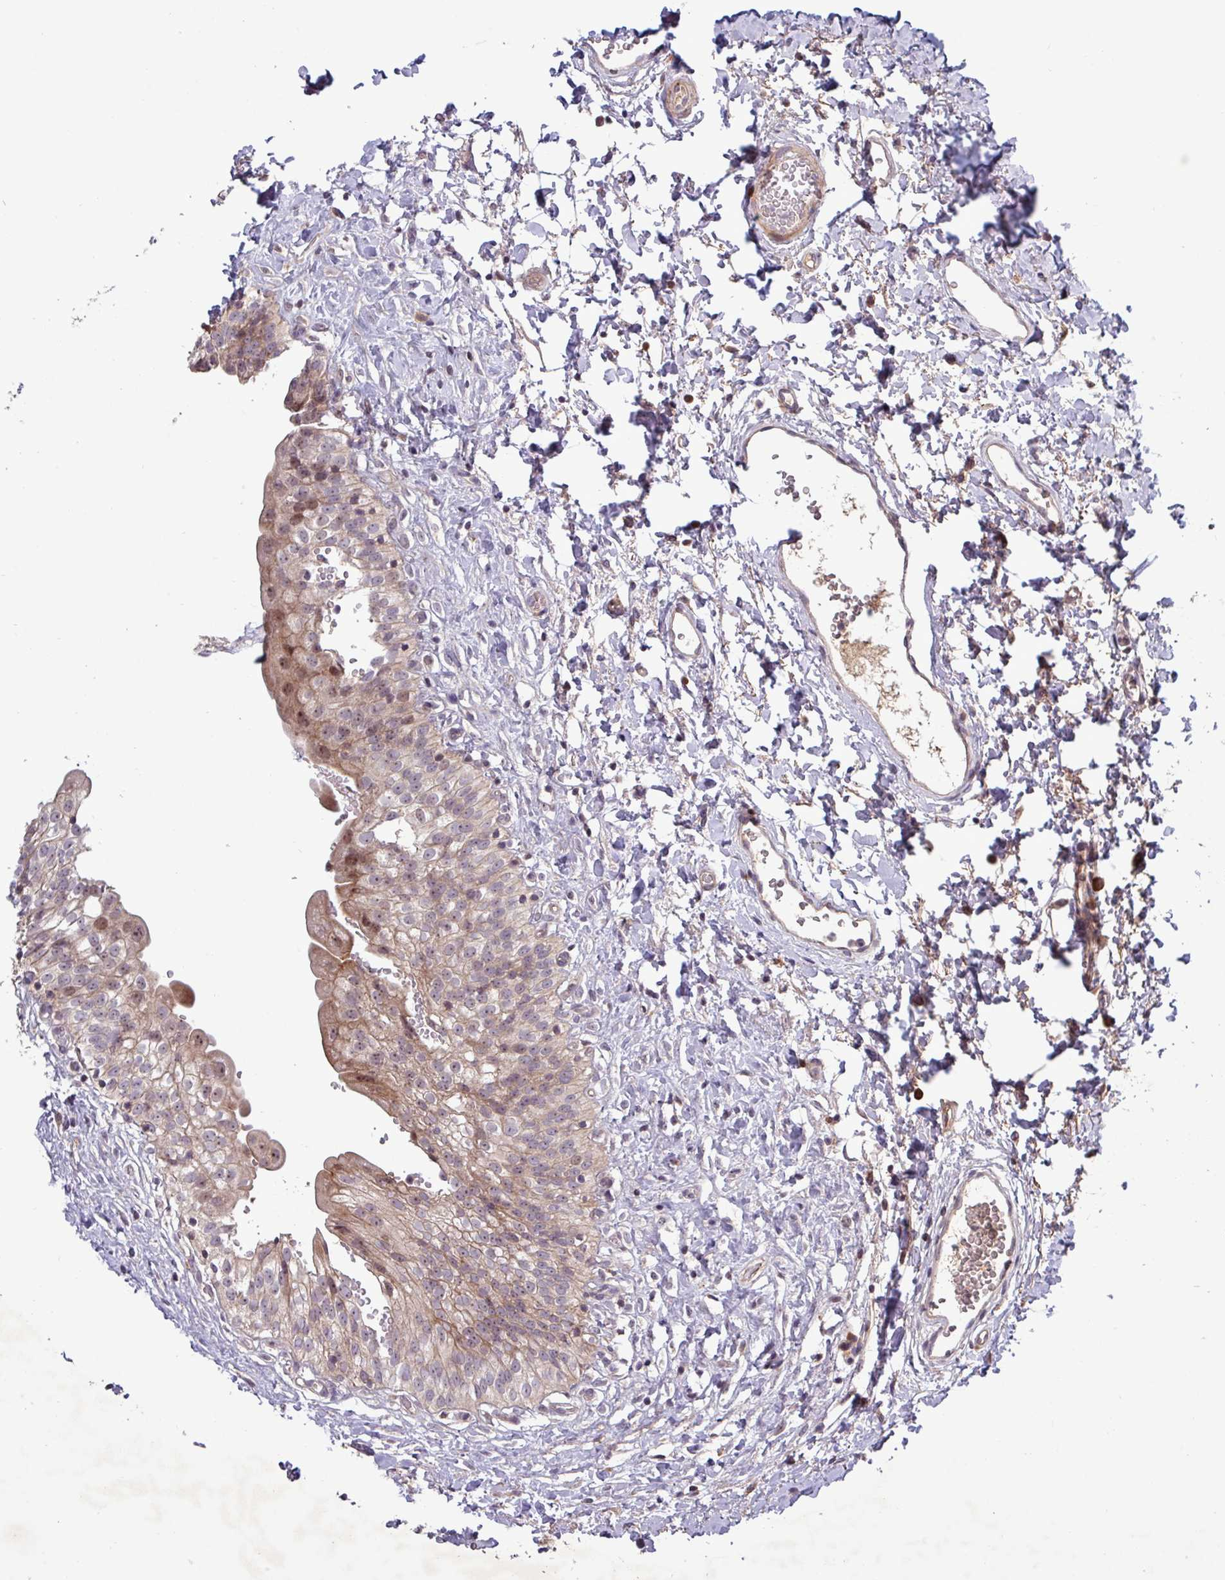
{"staining": {"intensity": "moderate", "quantity": "25%-75%", "location": "cytoplasmic/membranous,nuclear"}, "tissue": "urinary bladder", "cell_type": "Urothelial cells", "image_type": "normal", "snomed": [{"axis": "morphology", "description": "Normal tissue, NOS"}, {"axis": "topography", "description": "Urinary bladder"}], "caption": "Urothelial cells display moderate cytoplasmic/membranous,nuclear positivity in approximately 25%-75% of cells in unremarkable urinary bladder.", "gene": "TNFSF12", "patient": {"sex": "male", "age": 51}}